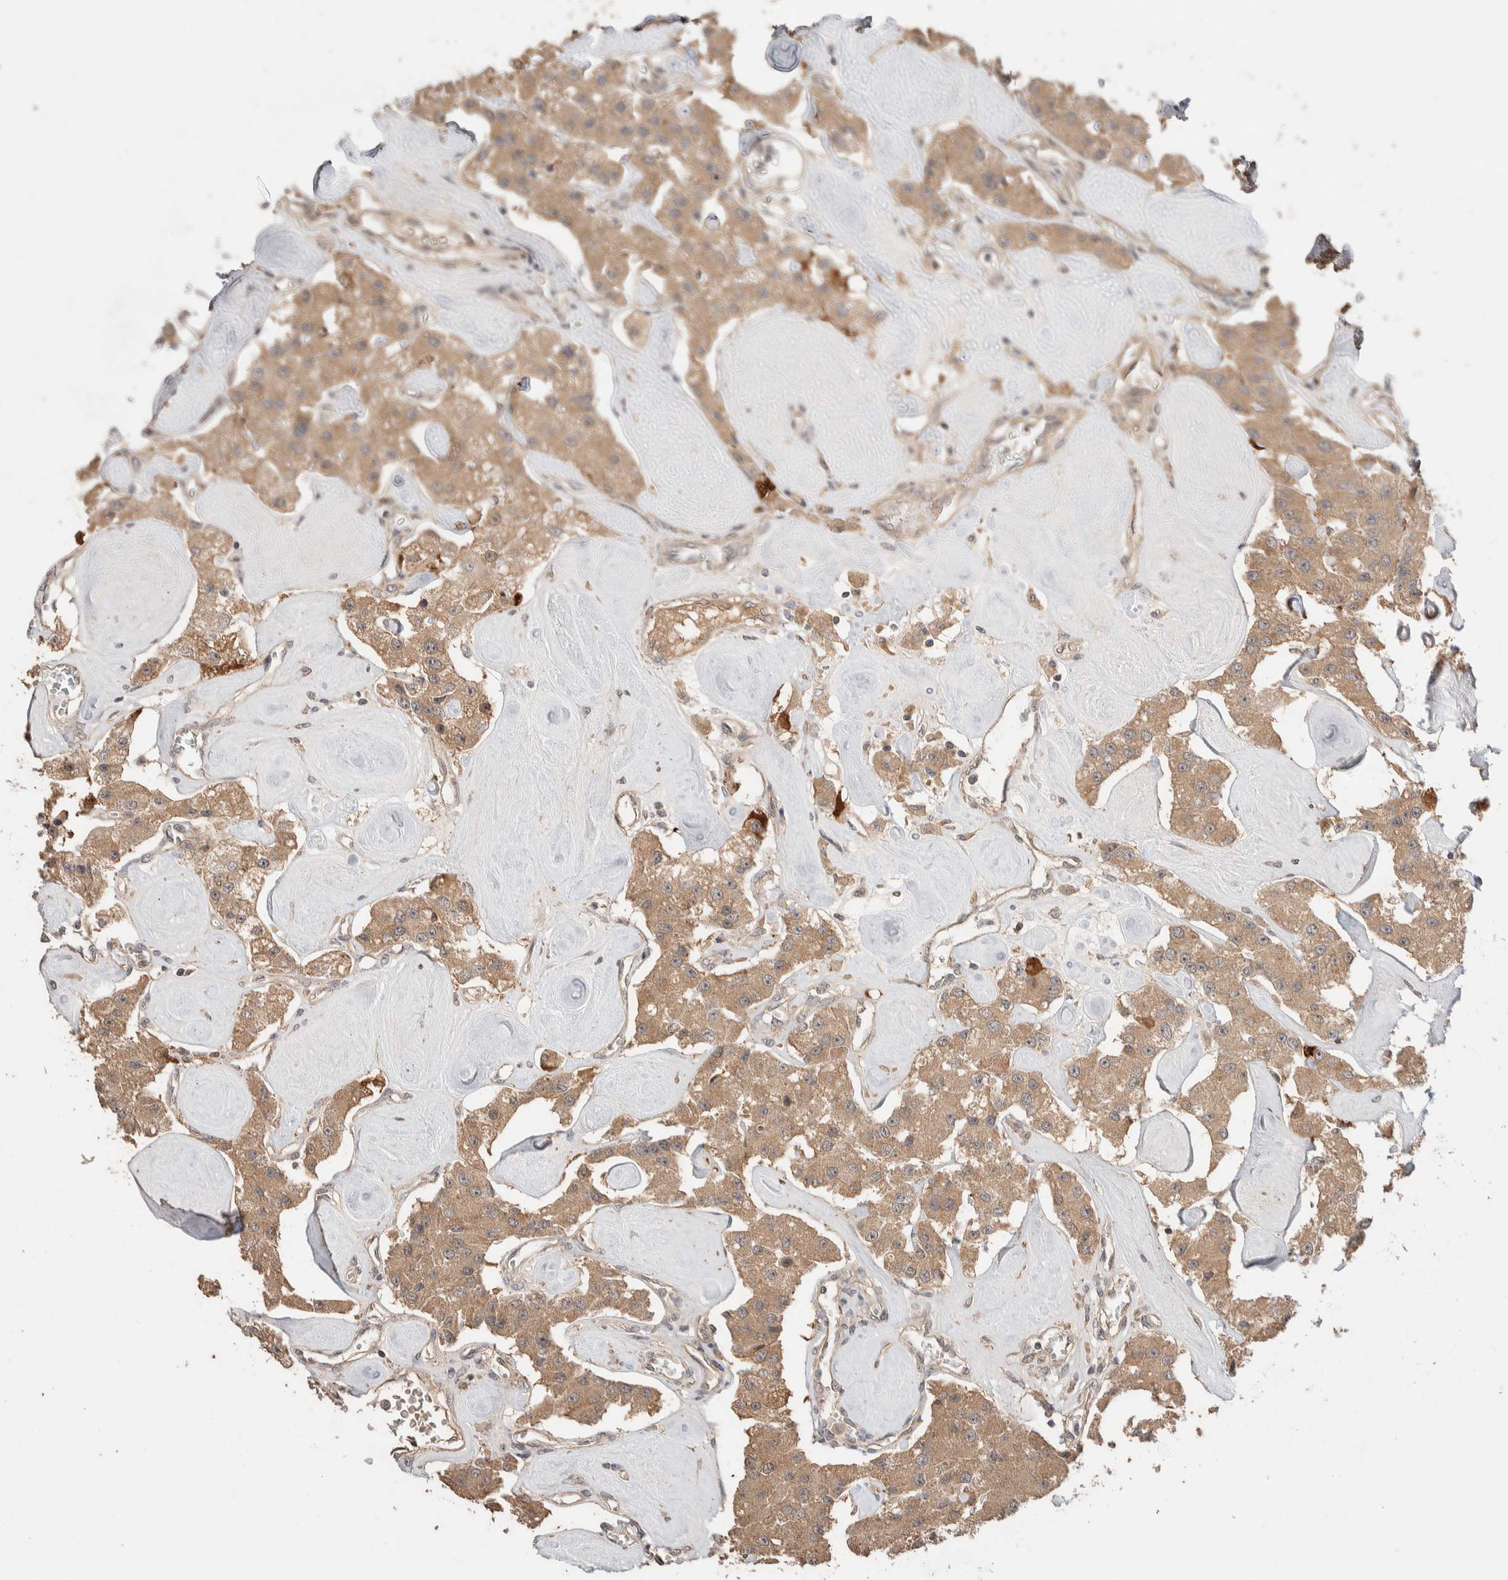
{"staining": {"intensity": "moderate", "quantity": ">75%", "location": "cytoplasmic/membranous"}, "tissue": "carcinoid", "cell_type": "Tumor cells", "image_type": "cancer", "snomed": [{"axis": "morphology", "description": "Carcinoid, malignant, NOS"}, {"axis": "topography", "description": "Pancreas"}], "caption": "About >75% of tumor cells in human carcinoid exhibit moderate cytoplasmic/membranous protein expression as visualized by brown immunohistochemical staining.", "gene": "PRDM15", "patient": {"sex": "male", "age": 41}}